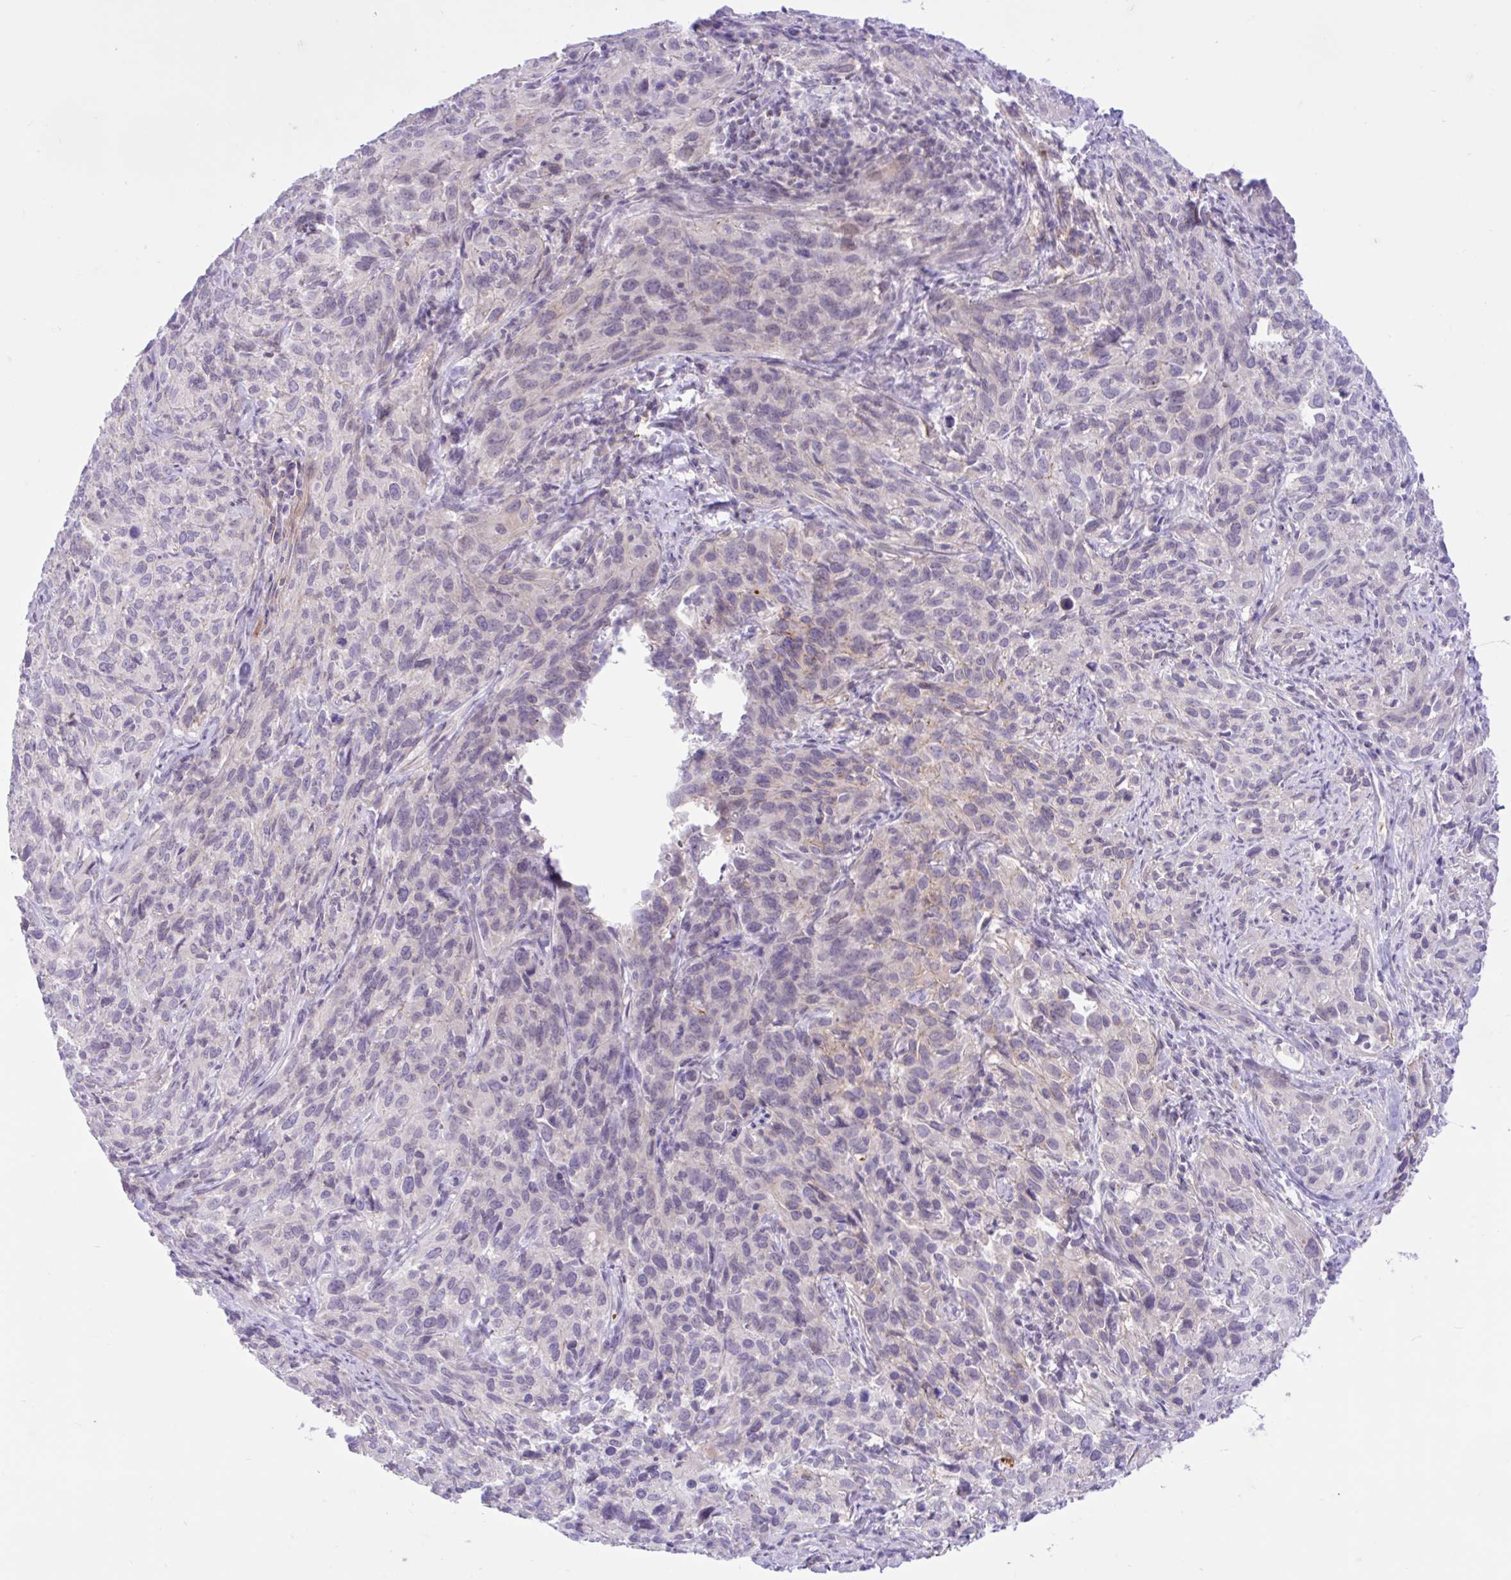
{"staining": {"intensity": "negative", "quantity": "none", "location": "none"}, "tissue": "cervical cancer", "cell_type": "Tumor cells", "image_type": "cancer", "snomed": [{"axis": "morphology", "description": "Squamous cell carcinoma, NOS"}, {"axis": "topography", "description": "Cervix"}], "caption": "Squamous cell carcinoma (cervical) was stained to show a protein in brown. There is no significant expression in tumor cells. (DAB (3,3'-diaminobenzidine) immunohistochemistry (IHC) visualized using brightfield microscopy, high magnification).", "gene": "ZNF101", "patient": {"sex": "female", "age": 51}}